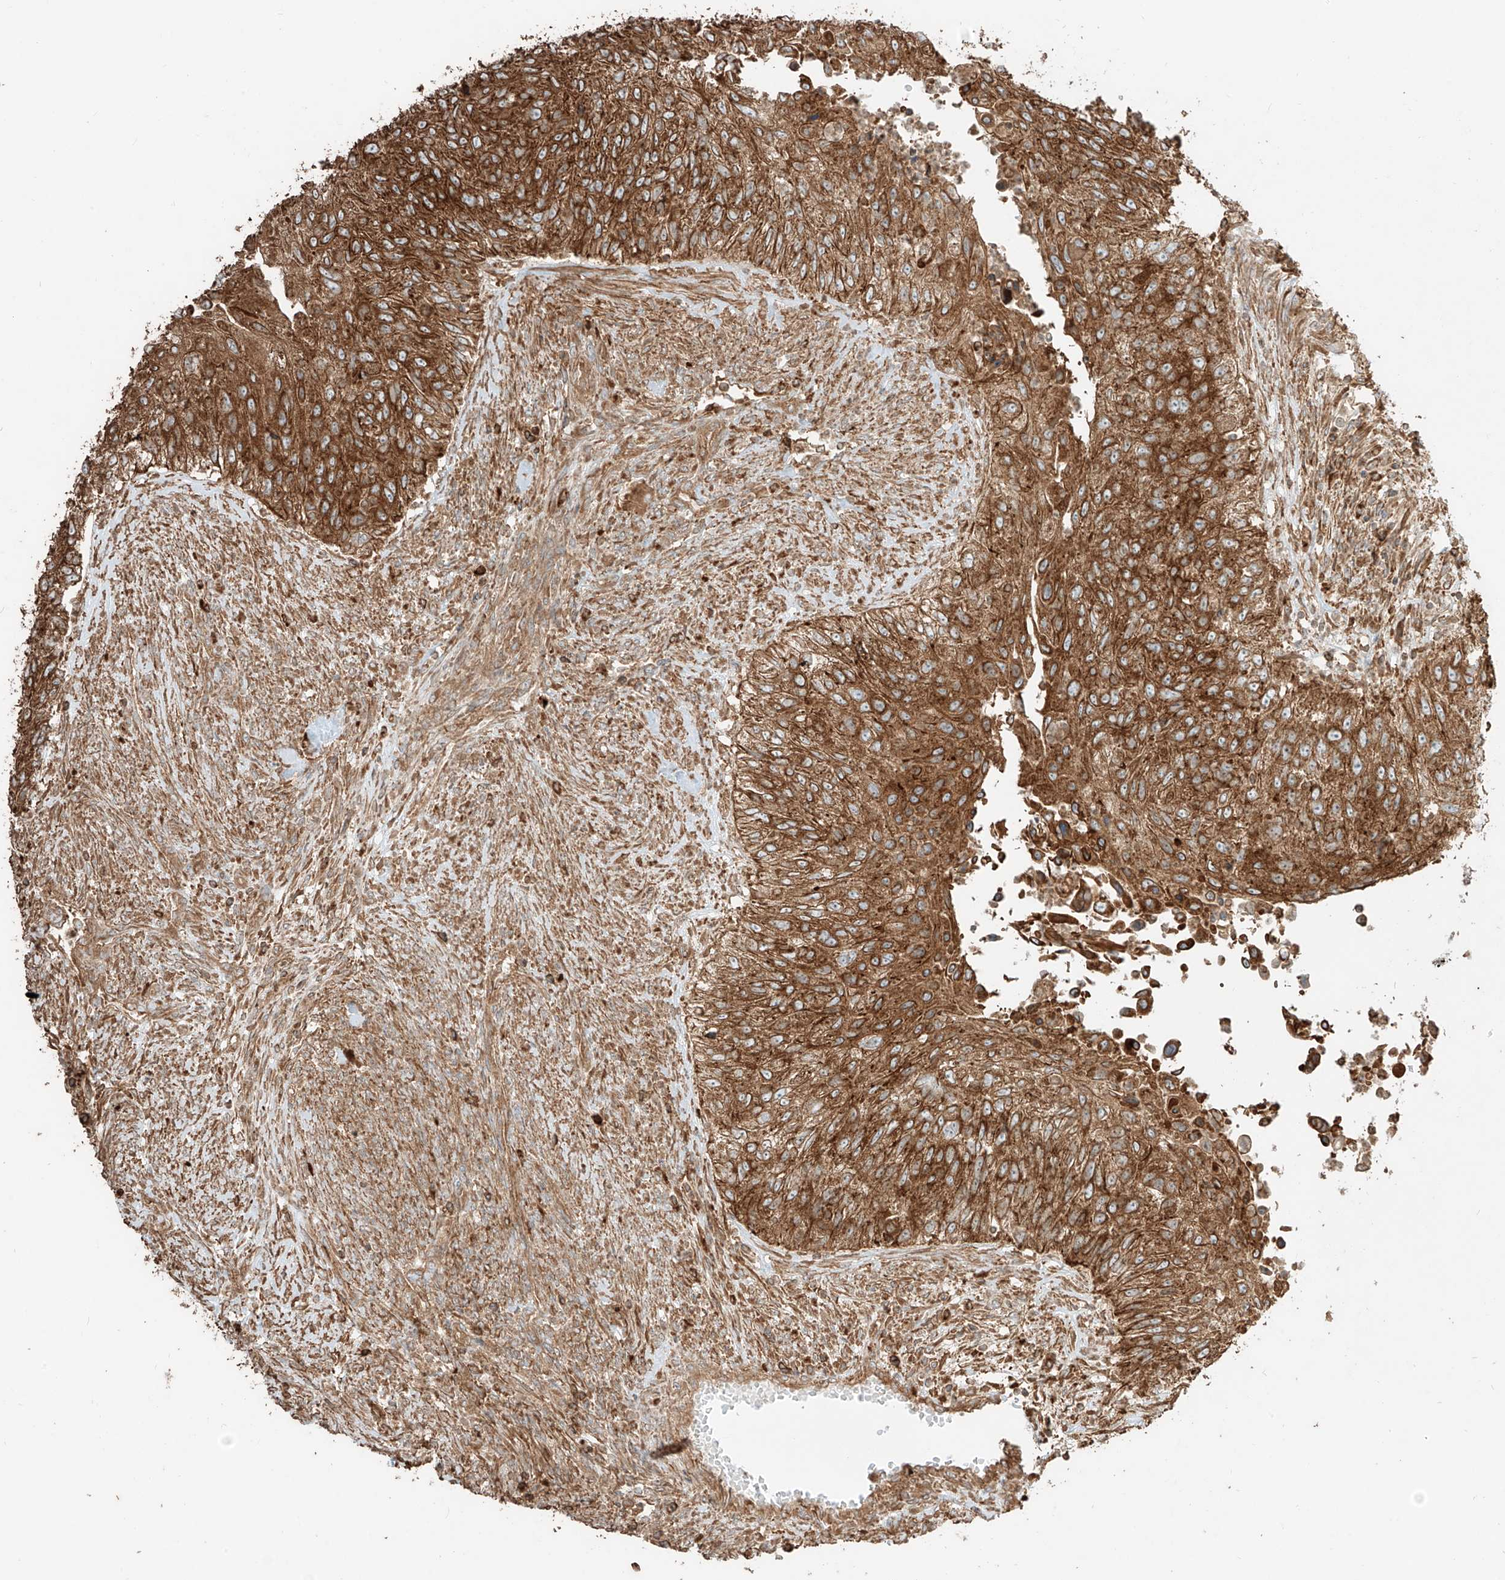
{"staining": {"intensity": "strong", "quantity": ">75%", "location": "cytoplasmic/membranous"}, "tissue": "urothelial cancer", "cell_type": "Tumor cells", "image_type": "cancer", "snomed": [{"axis": "morphology", "description": "Urothelial carcinoma, High grade"}, {"axis": "topography", "description": "Urinary bladder"}], "caption": "The photomicrograph exhibits a brown stain indicating the presence of a protein in the cytoplasmic/membranous of tumor cells in urothelial cancer.", "gene": "CCDC115", "patient": {"sex": "female", "age": 60}}